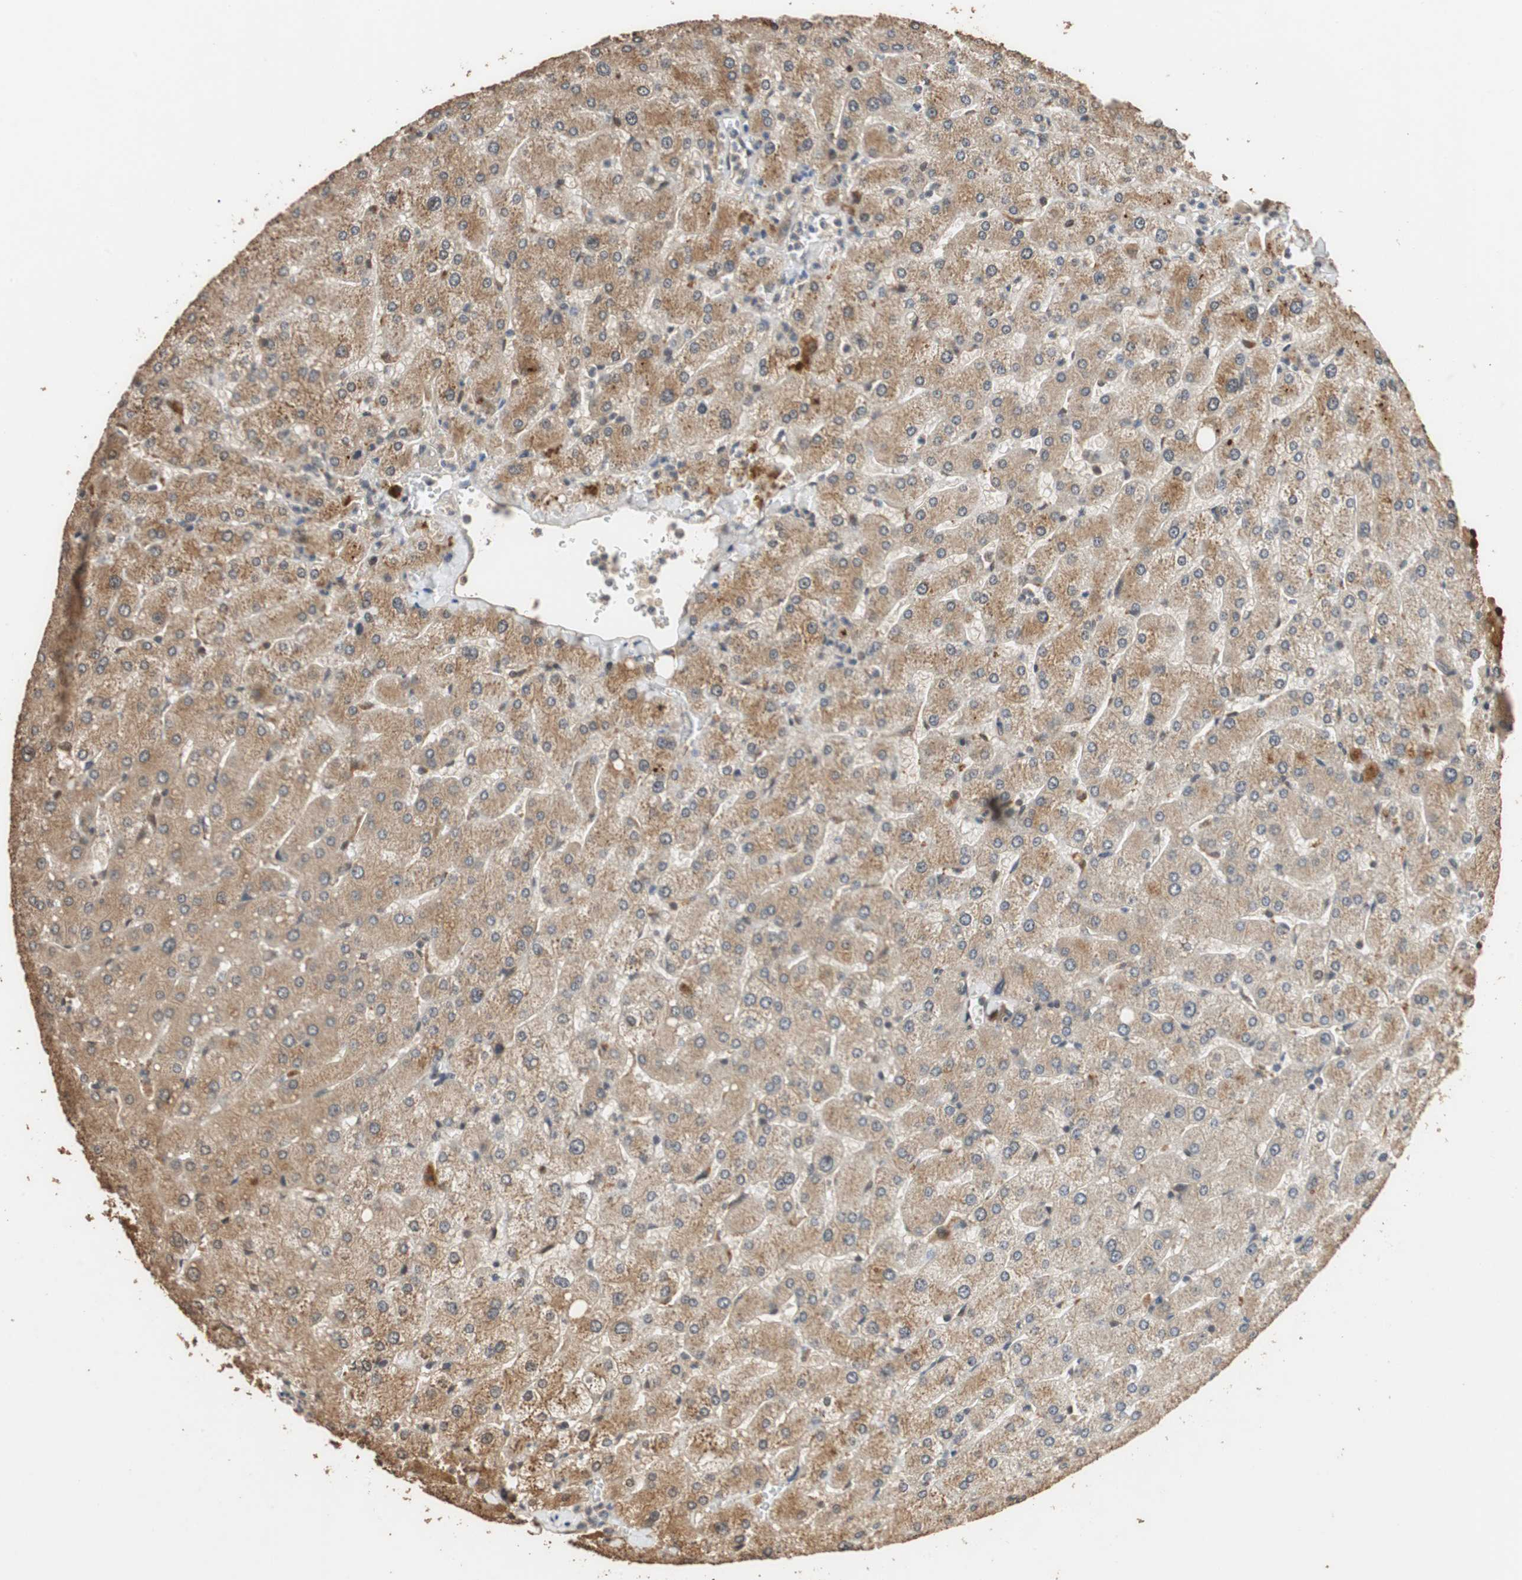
{"staining": {"intensity": "moderate", "quantity": ">75%", "location": "cytoplasmic/membranous"}, "tissue": "liver", "cell_type": "Hepatocytes", "image_type": "normal", "snomed": [{"axis": "morphology", "description": "Normal tissue, NOS"}, {"axis": "topography", "description": "Liver"}], "caption": "IHC micrograph of unremarkable liver: liver stained using immunohistochemistry demonstrates medium levels of moderate protein expression localized specifically in the cytoplasmic/membranous of hepatocytes, appearing as a cytoplasmic/membranous brown color.", "gene": "CDC5L", "patient": {"sex": "male", "age": 55}}